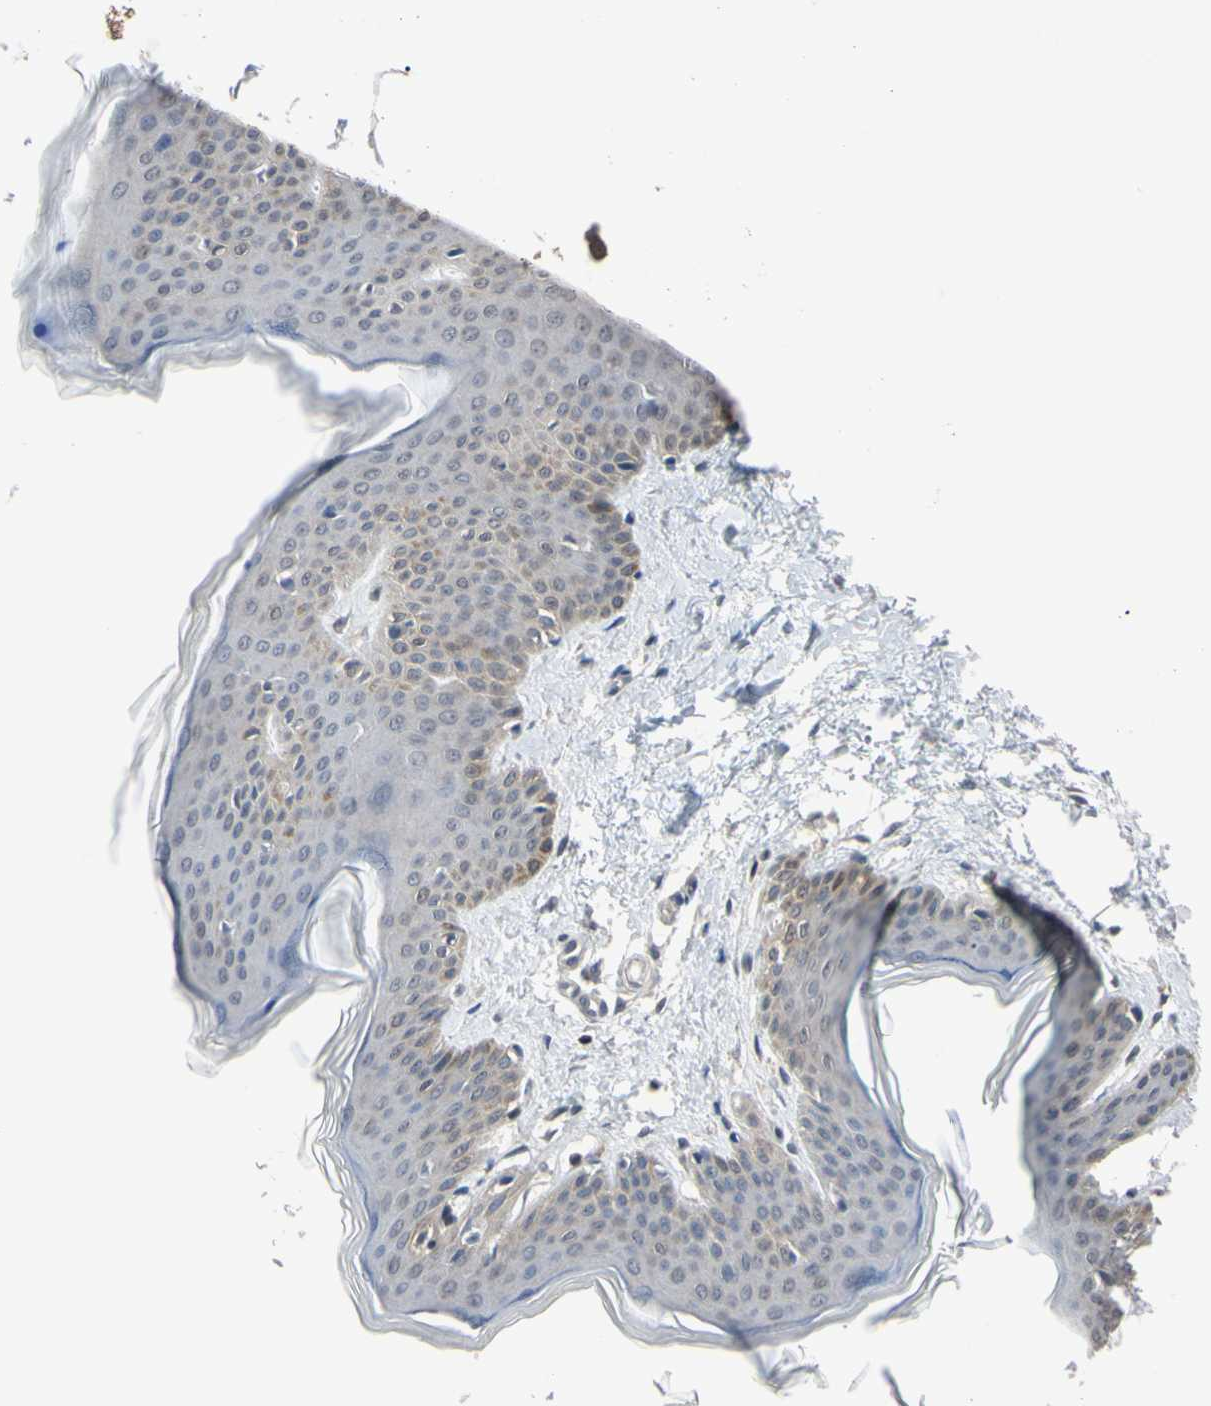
{"staining": {"intensity": "negative", "quantity": "none", "location": "none"}, "tissue": "skin", "cell_type": "Fibroblasts", "image_type": "normal", "snomed": [{"axis": "morphology", "description": "Normal tissue, NOS"}, {"axis": "topography", "description": "Skin"}], "caption": "This is an IHC image of benign human skin. There is no positivity in fibroblasts.", "gene": "UBE2I", "patient": {"sex": "female", "age": 17}}